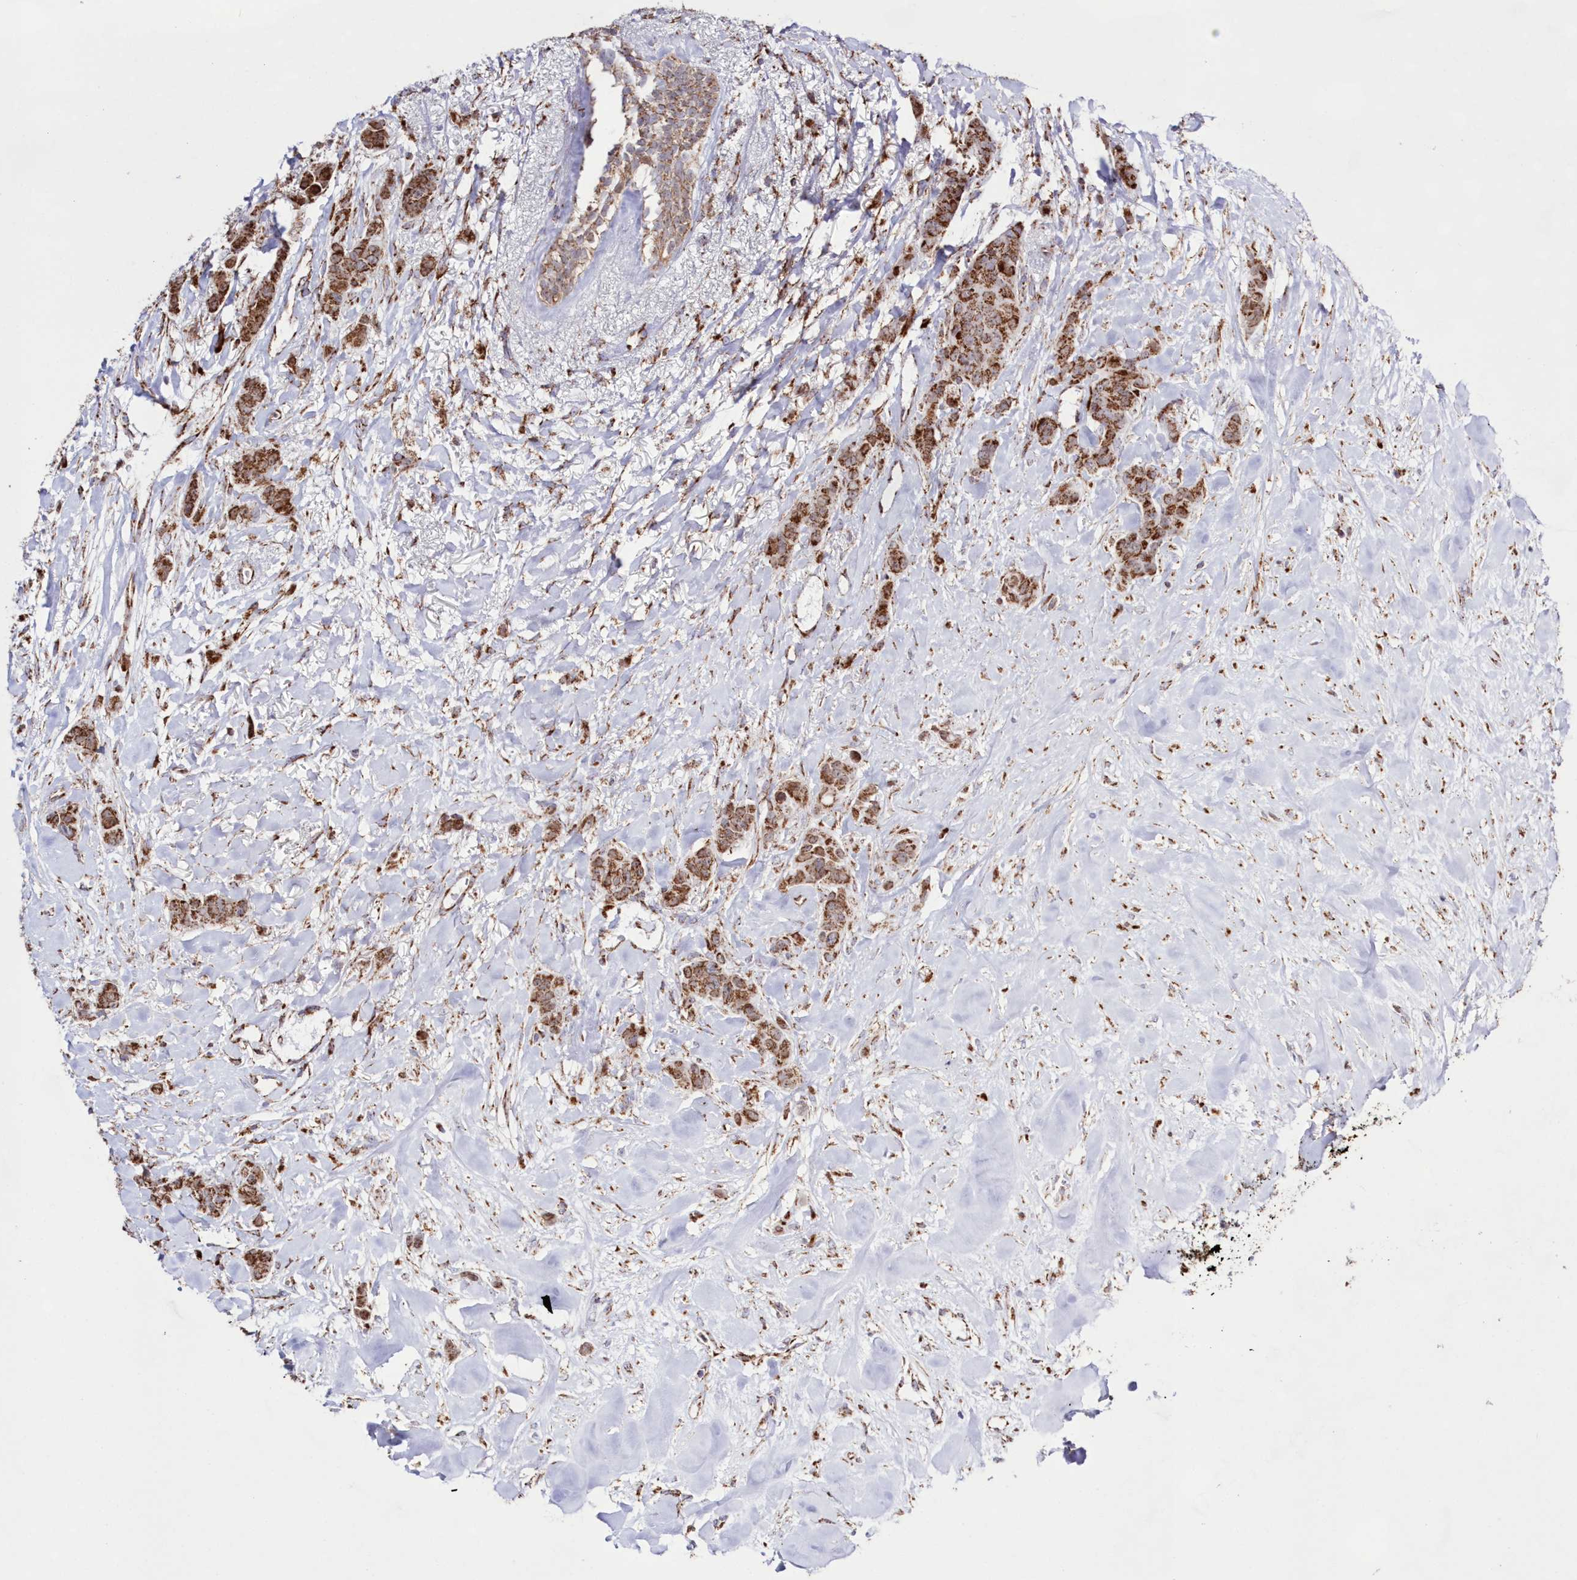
{"staining": {"intensity": "moderate", "quantity": ">75%", "location": "cytoplasmic/membranous"}, "tissue": "breast cancer", "cell_type": "Tumor cells", "image_type": "cancer", "snomed": [{"axis": "morphology", "description": "Duct carcinoma"}, {"axis": "topography", "description": "Breast"}], "caption": "Human infiltrating ductal carcinoma (breast) stained for a protein (brown) exhibits moderate cytoplasmic/membranous positive positivity in approximately >75% of tumor cells.", "gene": "HADHB", "patient": {"sex": "female", "age": 40}}